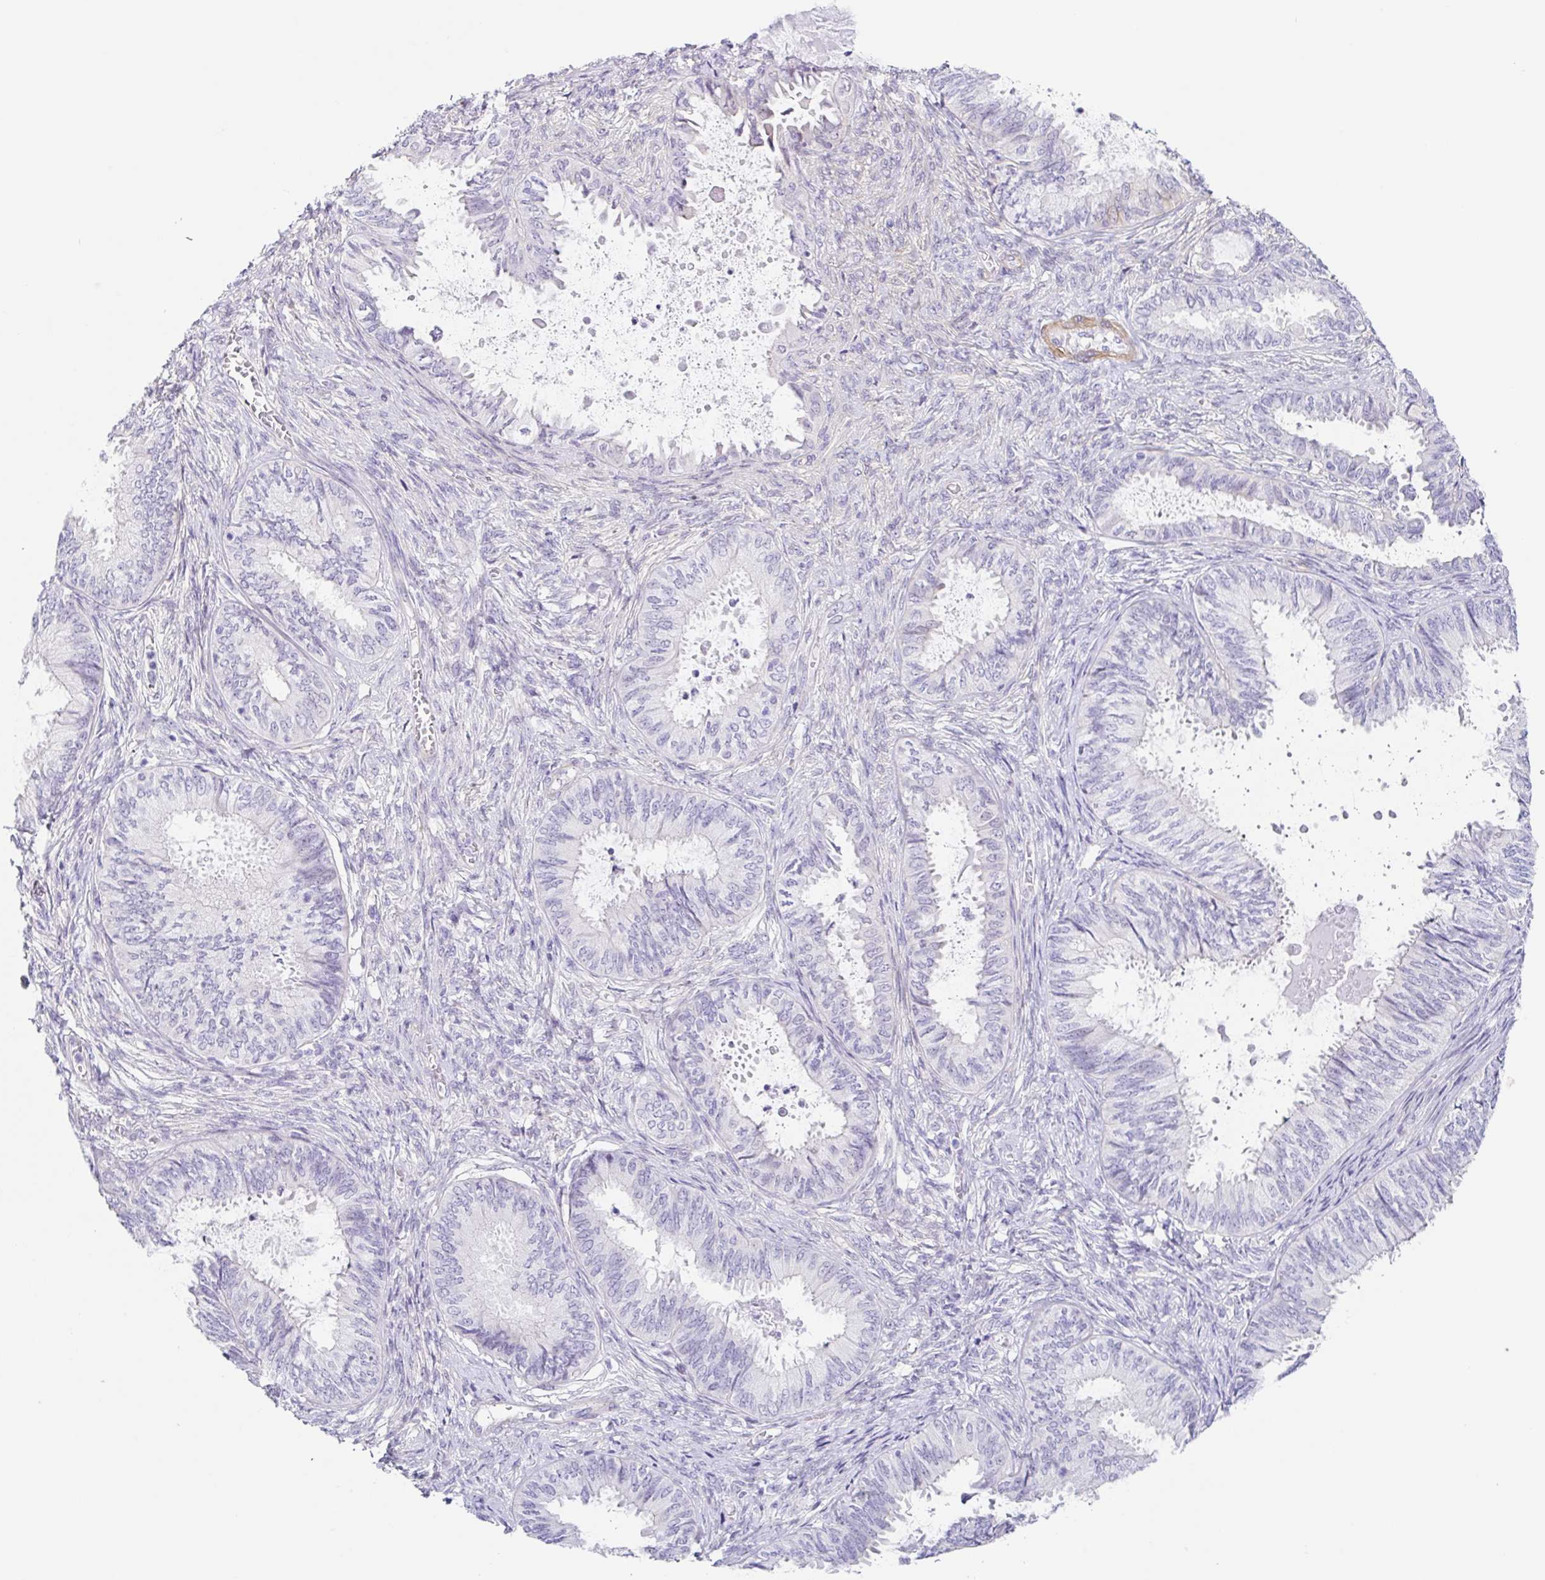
{"staining": {"intensity": "negative", "quantity": "none", "location": "none"}, "tissue": "ovarian cancer", "cell_type": "Tumor cells", "image_type": "cancer", "snomed": [{"axis": "morphology", "description": "Carcinoma, endometroid"}, {"axis": "topography", "description": "Ovary"}], "caption": "Protein analysis of endometroid carcinoma (ovarian) reveals no significant expression in tumor cells. (DAB immunohistochemistry visualized using brightfield microscopy, high magnification).", "gene": "DCAF17", "patient": {"sex": "female", "age": 70}}